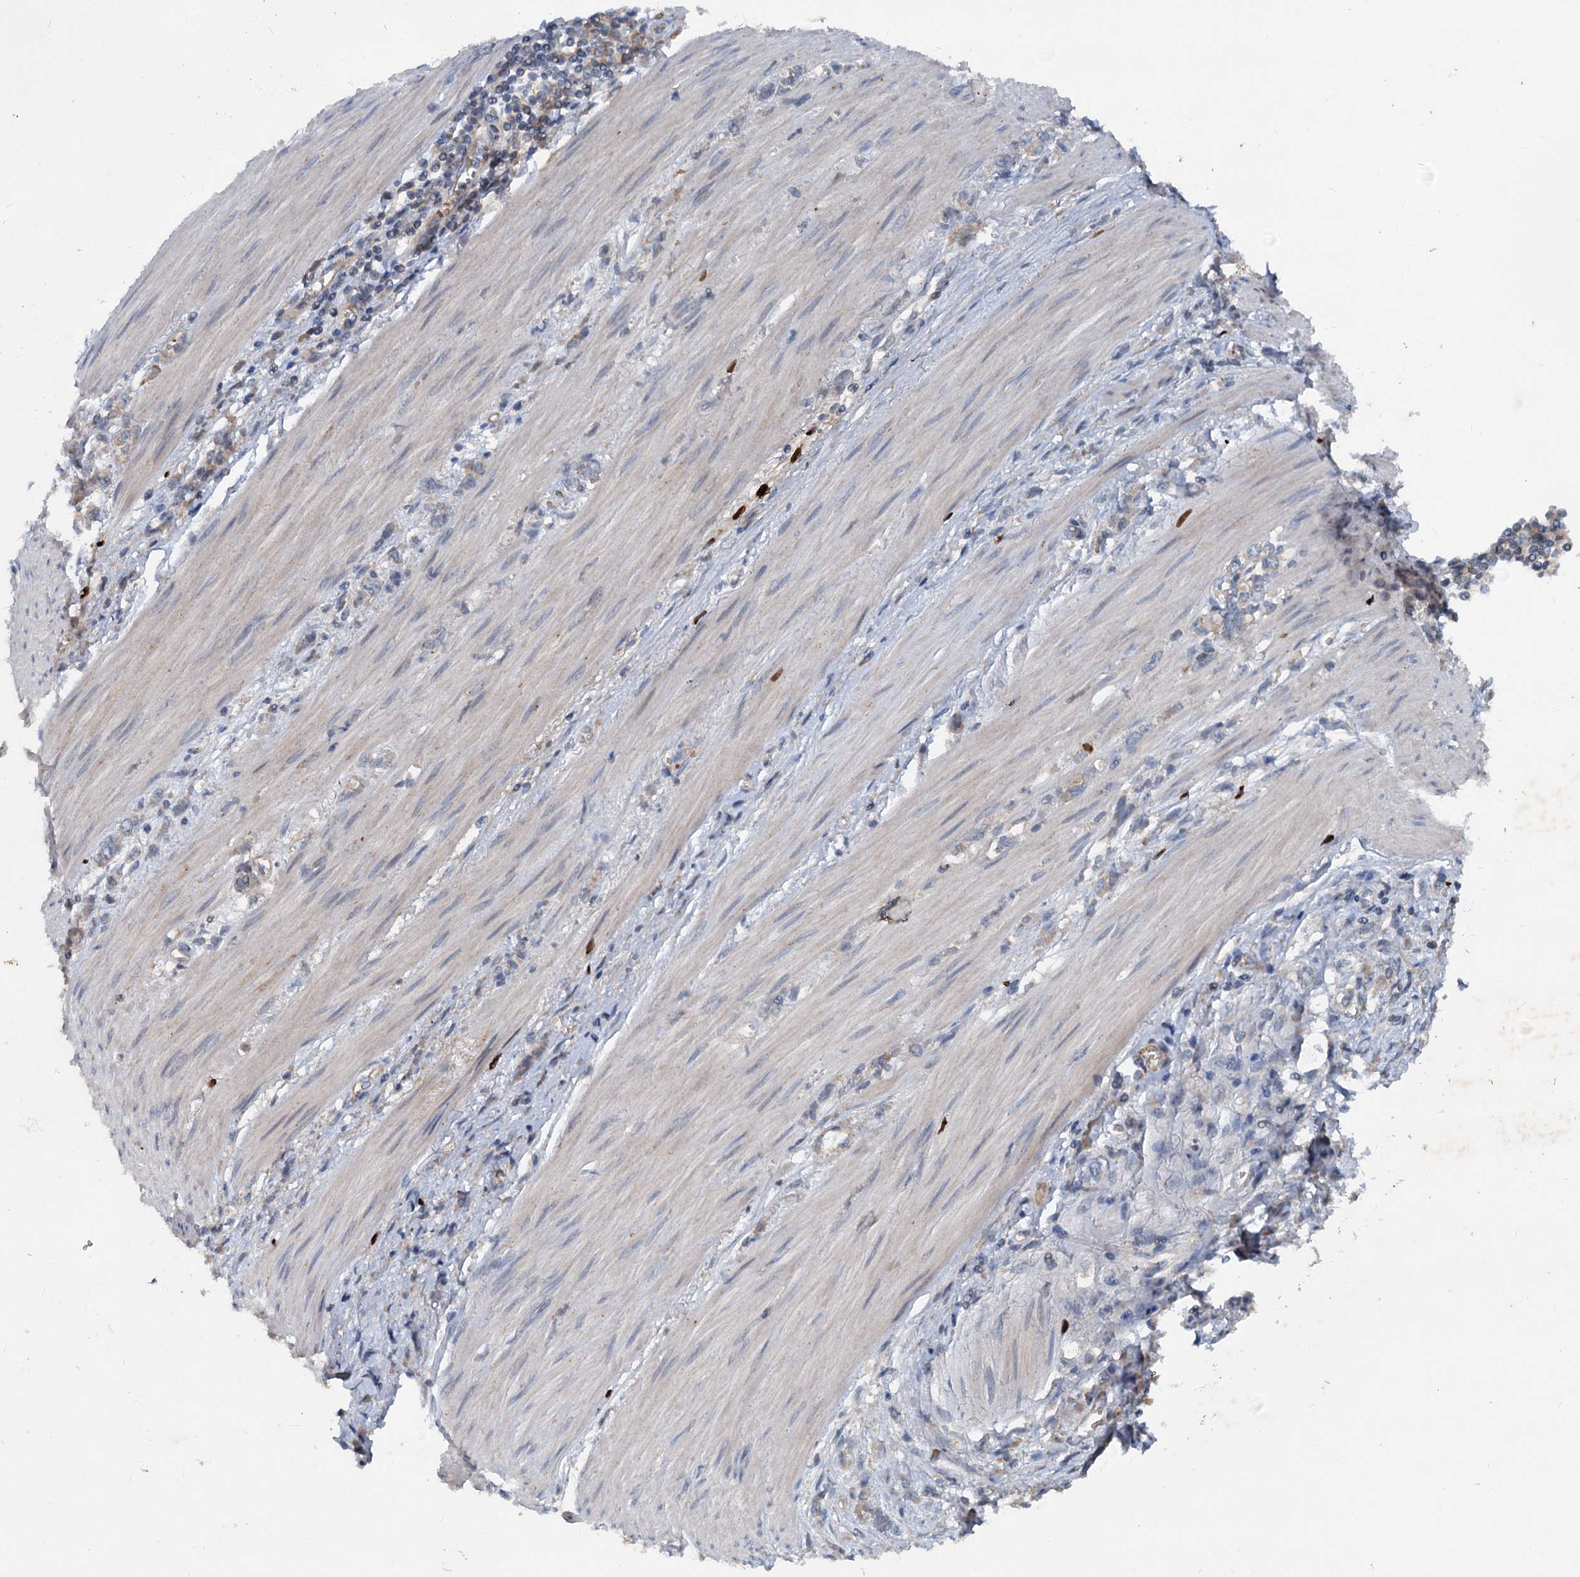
{"staining": {"intensity": "weak", "quantity": "25%-75%", "location": "cytoplasmic/membranous"}, "tissue": "stomach cancer", "cell_type": "Tumor cells", "image_type": "cancer", "snomed": [{"axis": "morphology", "description": "Adenocarcinoma, NOS"}, {"axis": "topography", "description": "Stomach"}], "caption": "A high-resolution photomicrograph shows immunohistochemistry staining of stomach adenocarcinoma, which demonstrates weak cytoplasmic/membranous staining in about 25%-75% of tumor cells.", "gene": "N4BP2L2", "patient": {"sex": "female", "age": 76}}